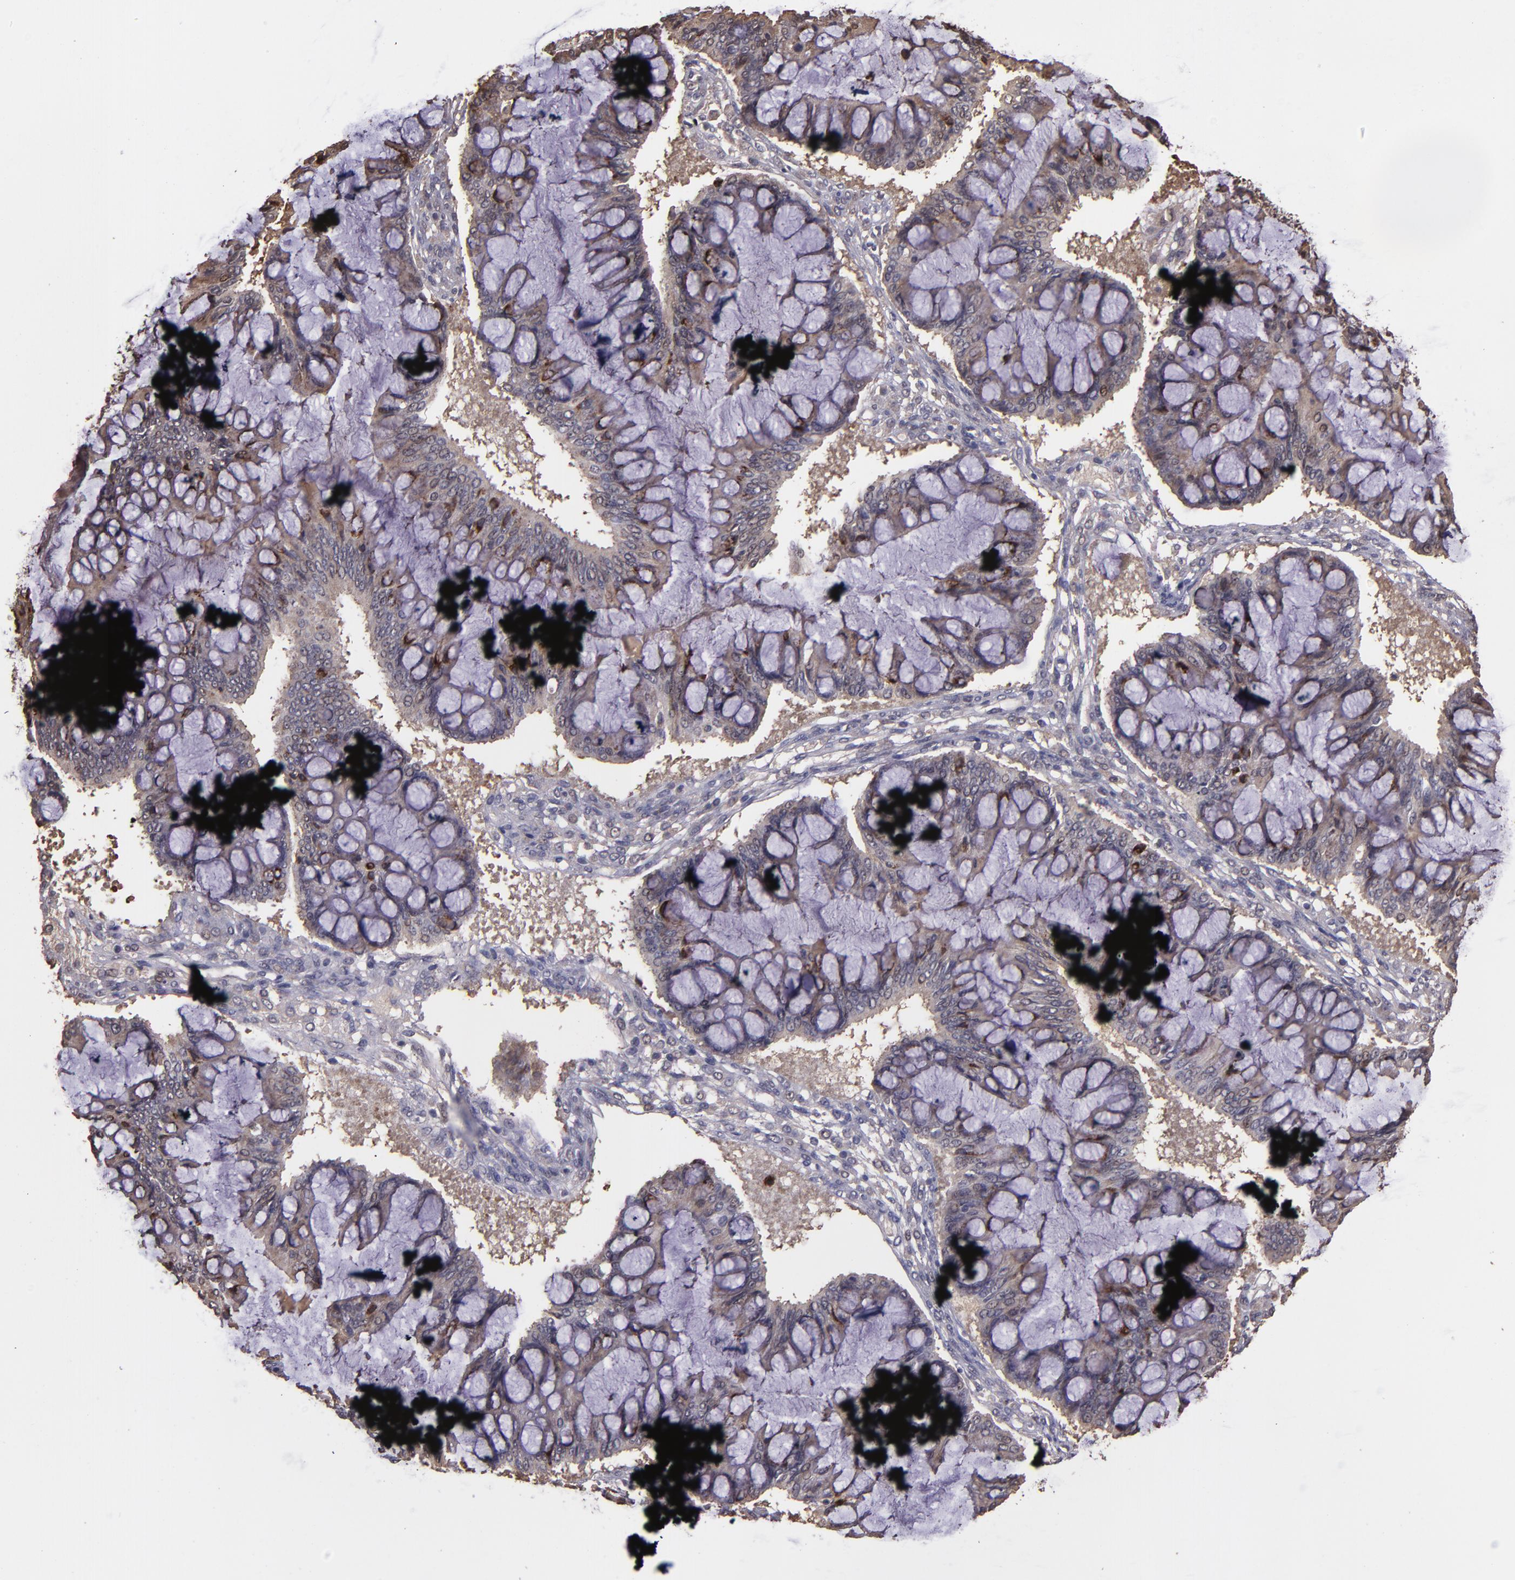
{"staining": {"intensity": "weak", "quantity": ">75%", "location": "cytoplasmic/membranous"}, "tissue": "ovarian cancer", "cell_type": "Tumor cells", "image_type": "cancer", "snomed": [{"axis": "morphology", "description": "Cystadenocarcinoma, mucinous, NOS"}, {"axis": "topography", "description": "Ovary"}], "caption": "Ovarian cancer (mucinous cystadenocarcinoma) stained for a protein displays weak cytoplasmic/membranous positivity in tumor cells.", "gene": "SERPINF2", "patient": {"sex": "female", "age": 73}}